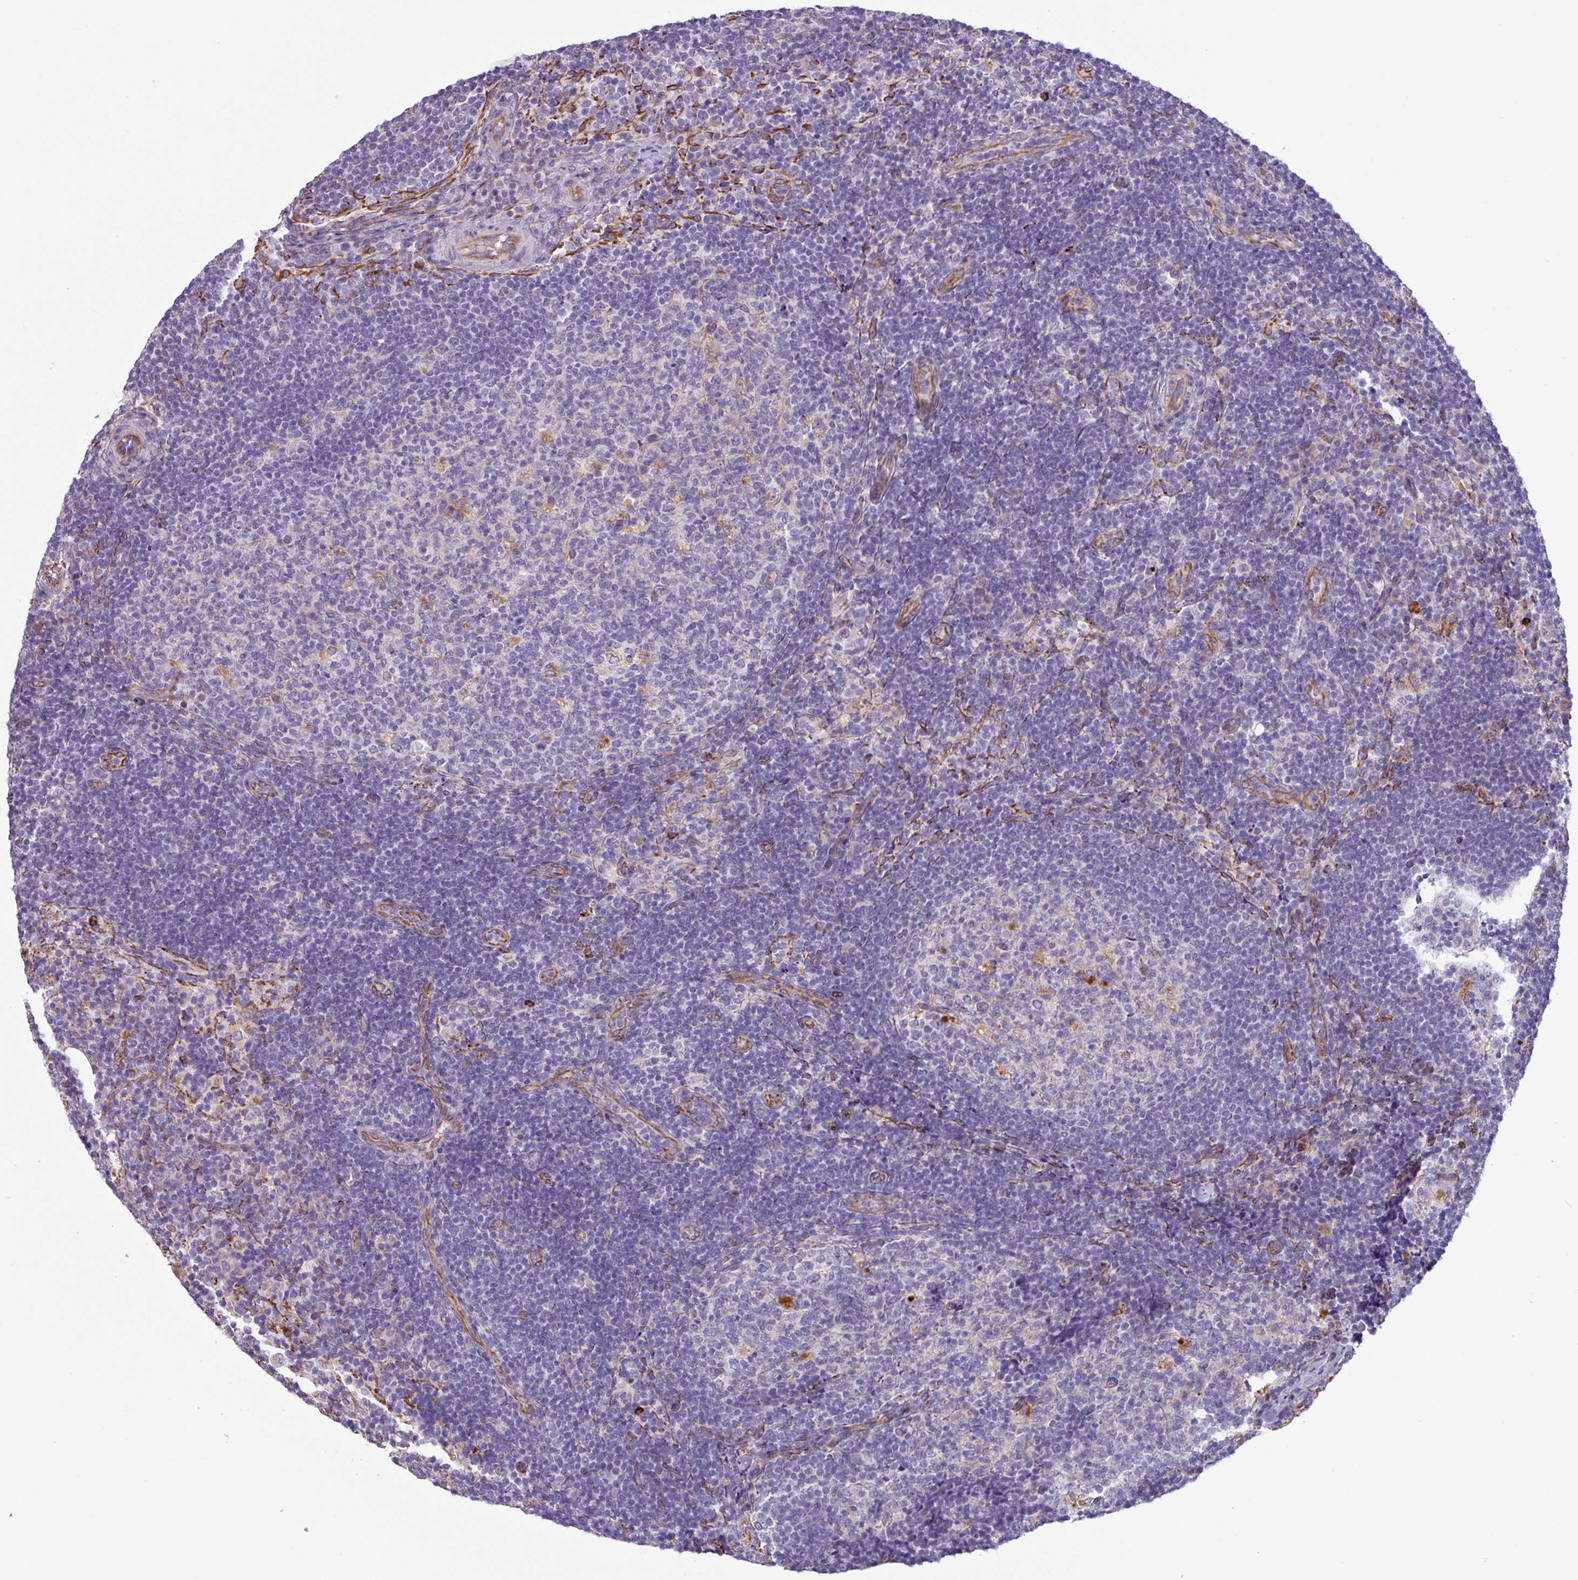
{"staining": {"intensity": "negative", "quantity": "none", "location": "none"}, "tissue": "lymph node", "cell_type": "Germinal center cells", "image_type": "normal", "snomed": [{"axis": "morphology", "description": "Normal tissue, NOS"}, {"axis": "topography", "description": "Lymph node"}], "caption": "A high-resolution photomicrograph shows immunohistochemistry staining of unremarkable lymph node, which reveals no significant positivity in germinal center cells.", "gene": "MRM2", "patient": {"sex": "female", "age": 31}}